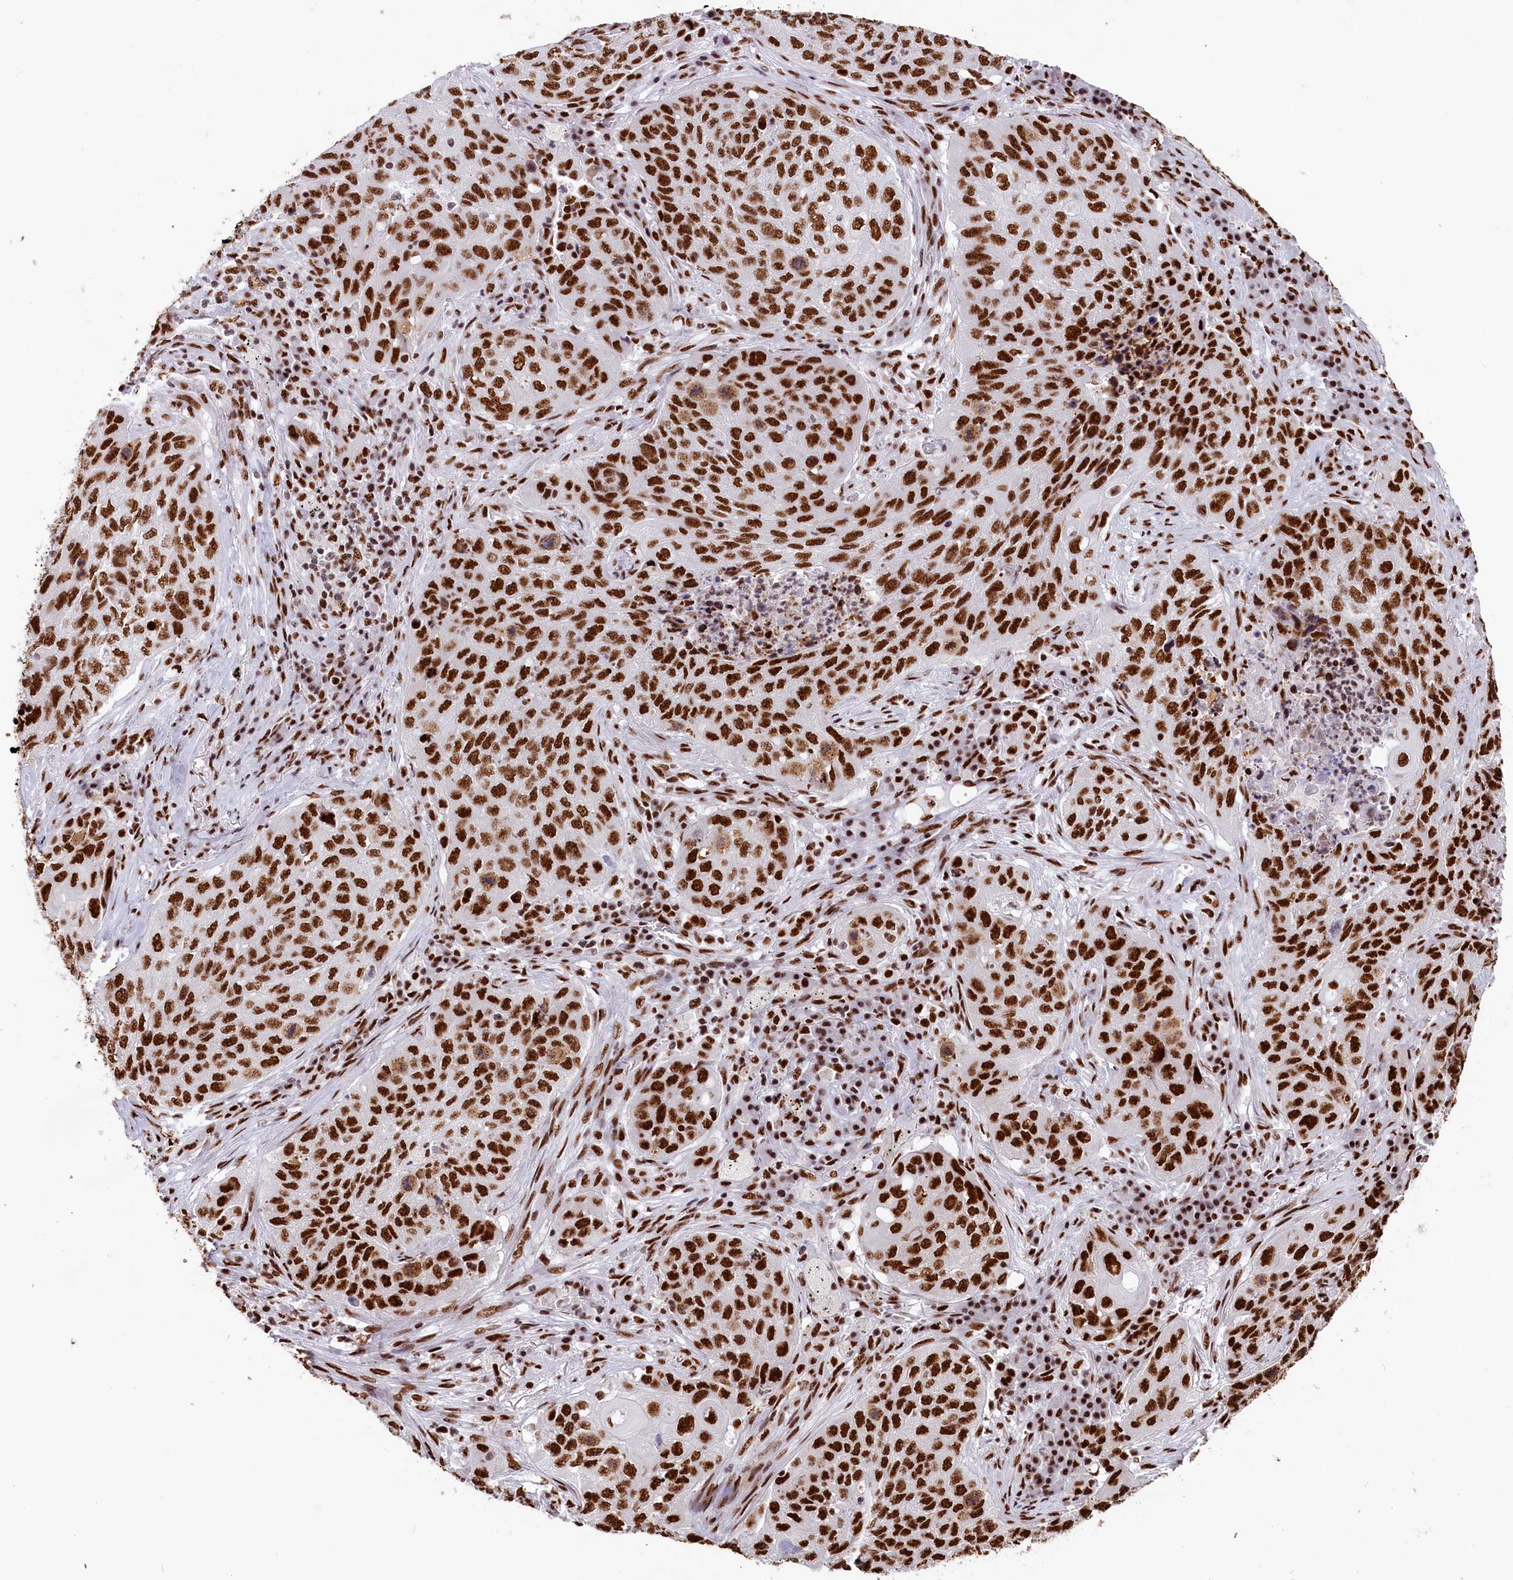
{"staining": {"intensity": "strong", "quantity": ">75%", "location": "nuclear"}, "tissue": "lung cancer", "cell_type": "Tumor cells", "image_type": "cancer", "snomed": [{"axis": "morphology", "description": "Squamous cell carcinoma, NOS"}, {"axis": "topography", "description": "Lung"}], "caption": "Immunohistochemical staining of squamous cell carcinoma (lung) displays high levels of strong nuclear expression in about >75% of tumor cells.", "gene": "SNRNP70", "patient": {"sex": "female", "age": 63}}